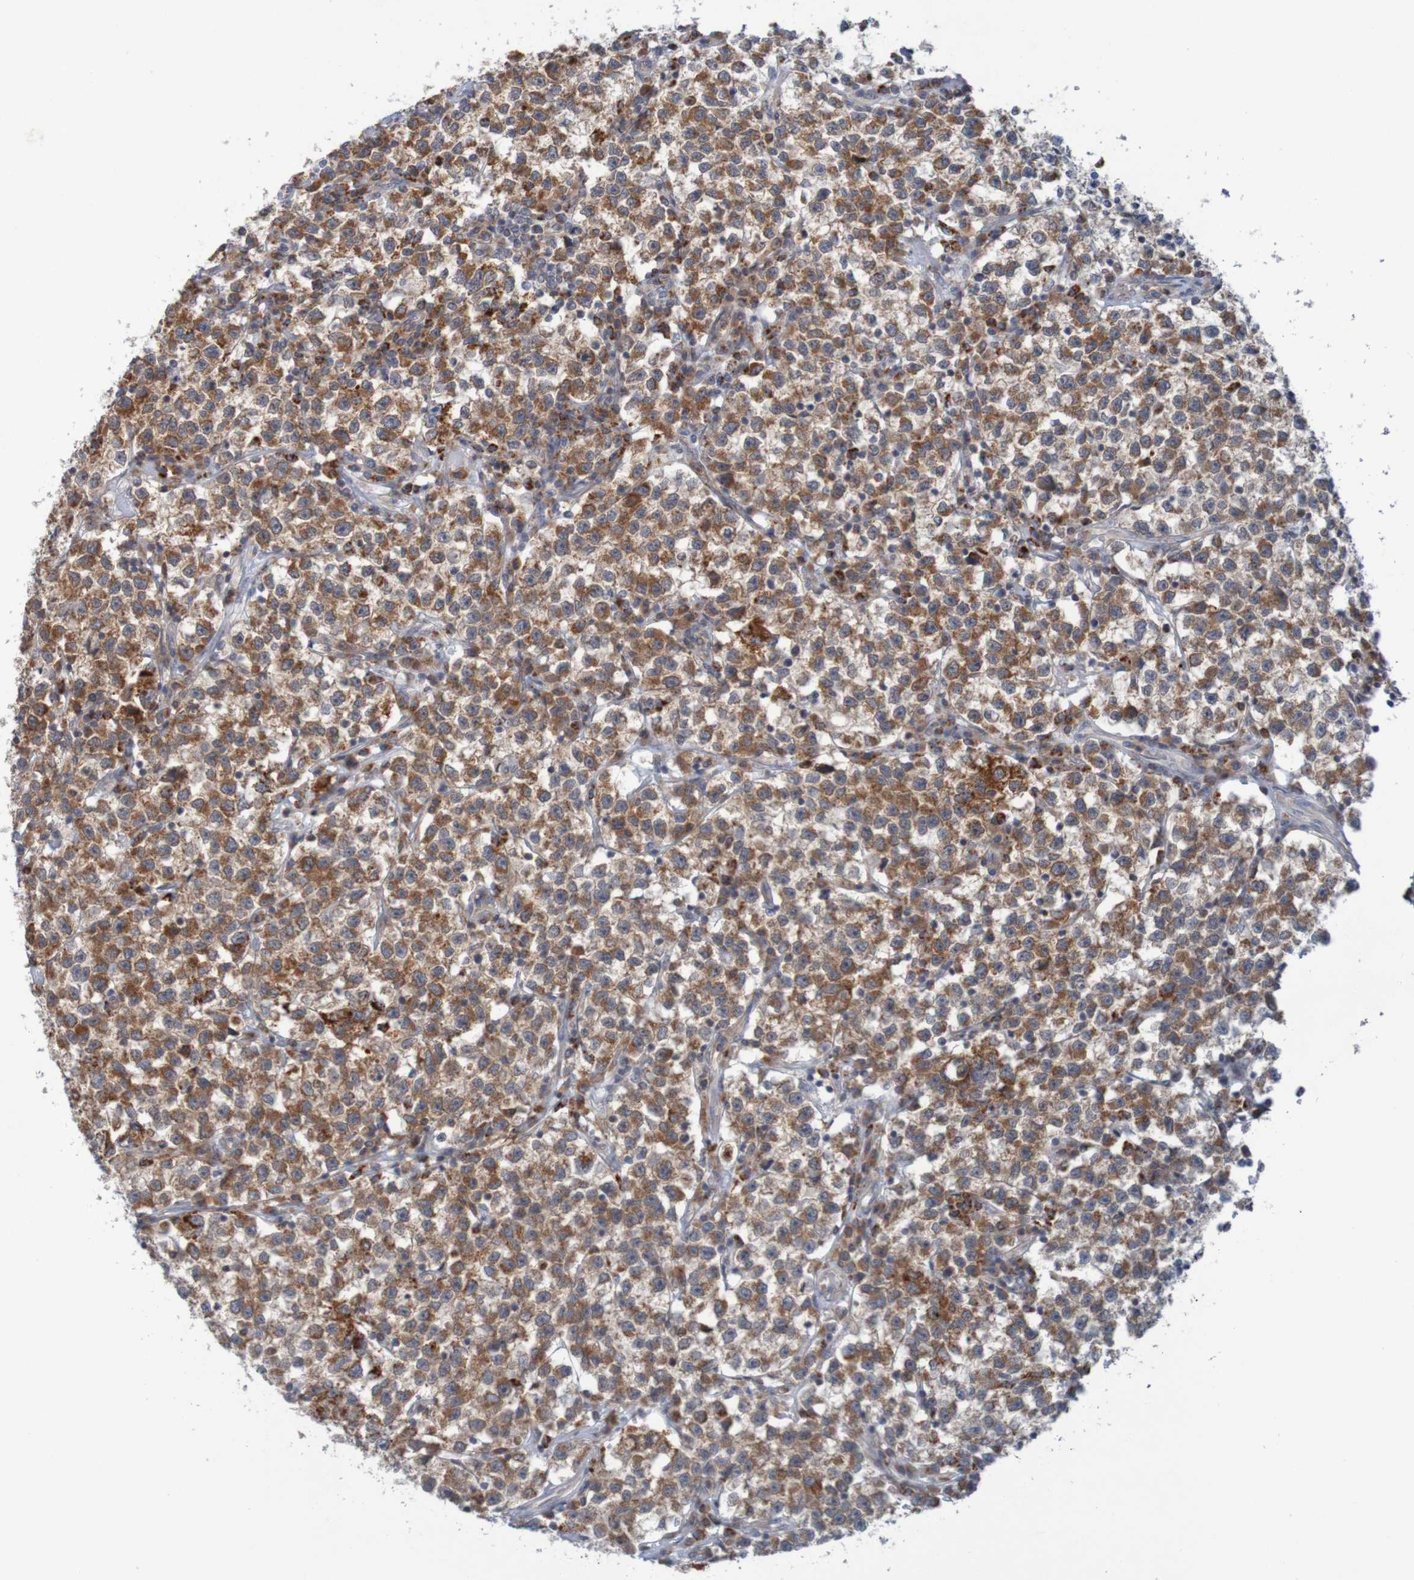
{"staining": {"intensity": "strong", "quantity": ">75%", "location": "cytoplasmic/membranous"}, "tissue": "testis cancer", "cell_type": "Tumor cells", "image_type": "cancer", "snomed": [{"axis": "morphology", "description": "Seminoma, NOS"}, {"axis": "topography", "description": "Testis"}], "caption": "The histopathology image demonstrates staining of seminoma (testis), revealing strong cytoplasmic/membranous protein staining (brown color) within tumor cells.", "gene": "NAV2", "patient": {"sex": "male", "age": 22}}